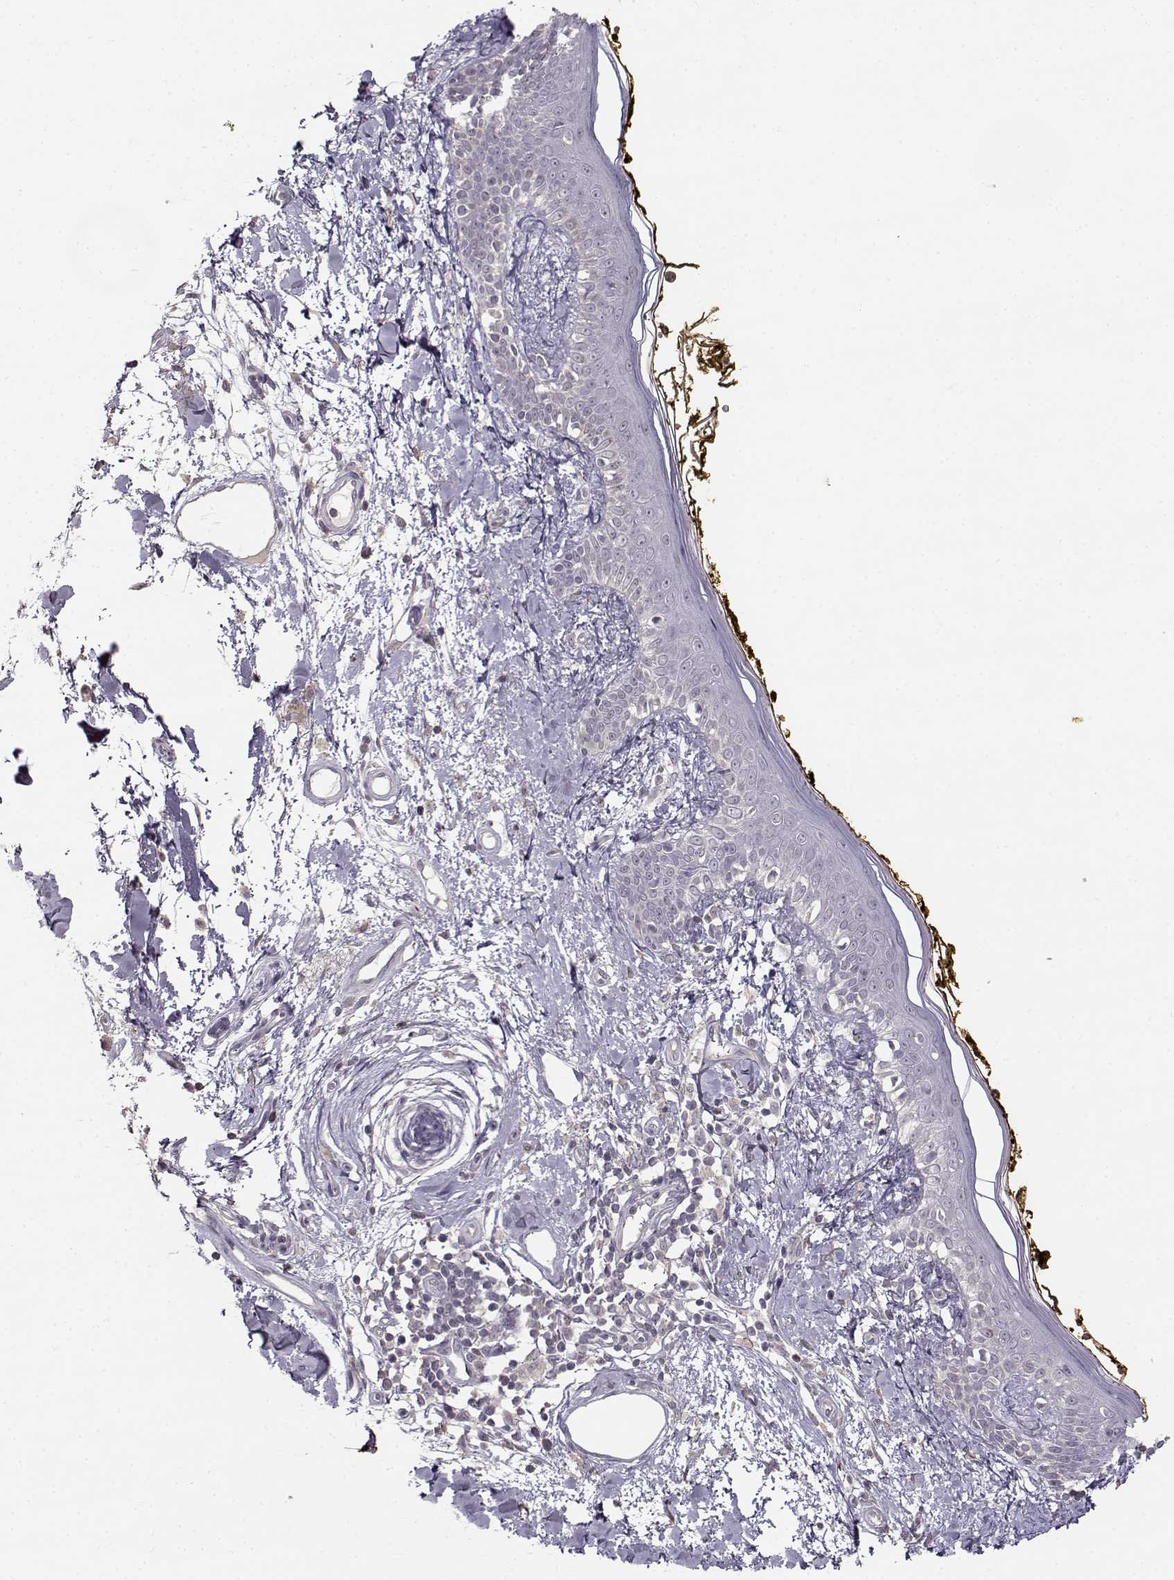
{"staining": {"intensity": "negative", "quantity": "none", "location": "none"}, "tissue": "skin", "cell_type": "Fibroblasts", "image_type": "normal", "snomed": [{"axis": "morphology", "description": "Normal tissue, NOS"}, {"axis": "topography", "description": "Skin"}], "caption": "Immunohistochemical staining of benign human skin displays no significant staining in fibroblasts.", "gene": "UROC1", "patient": {"sex": "male", "age": 76}}